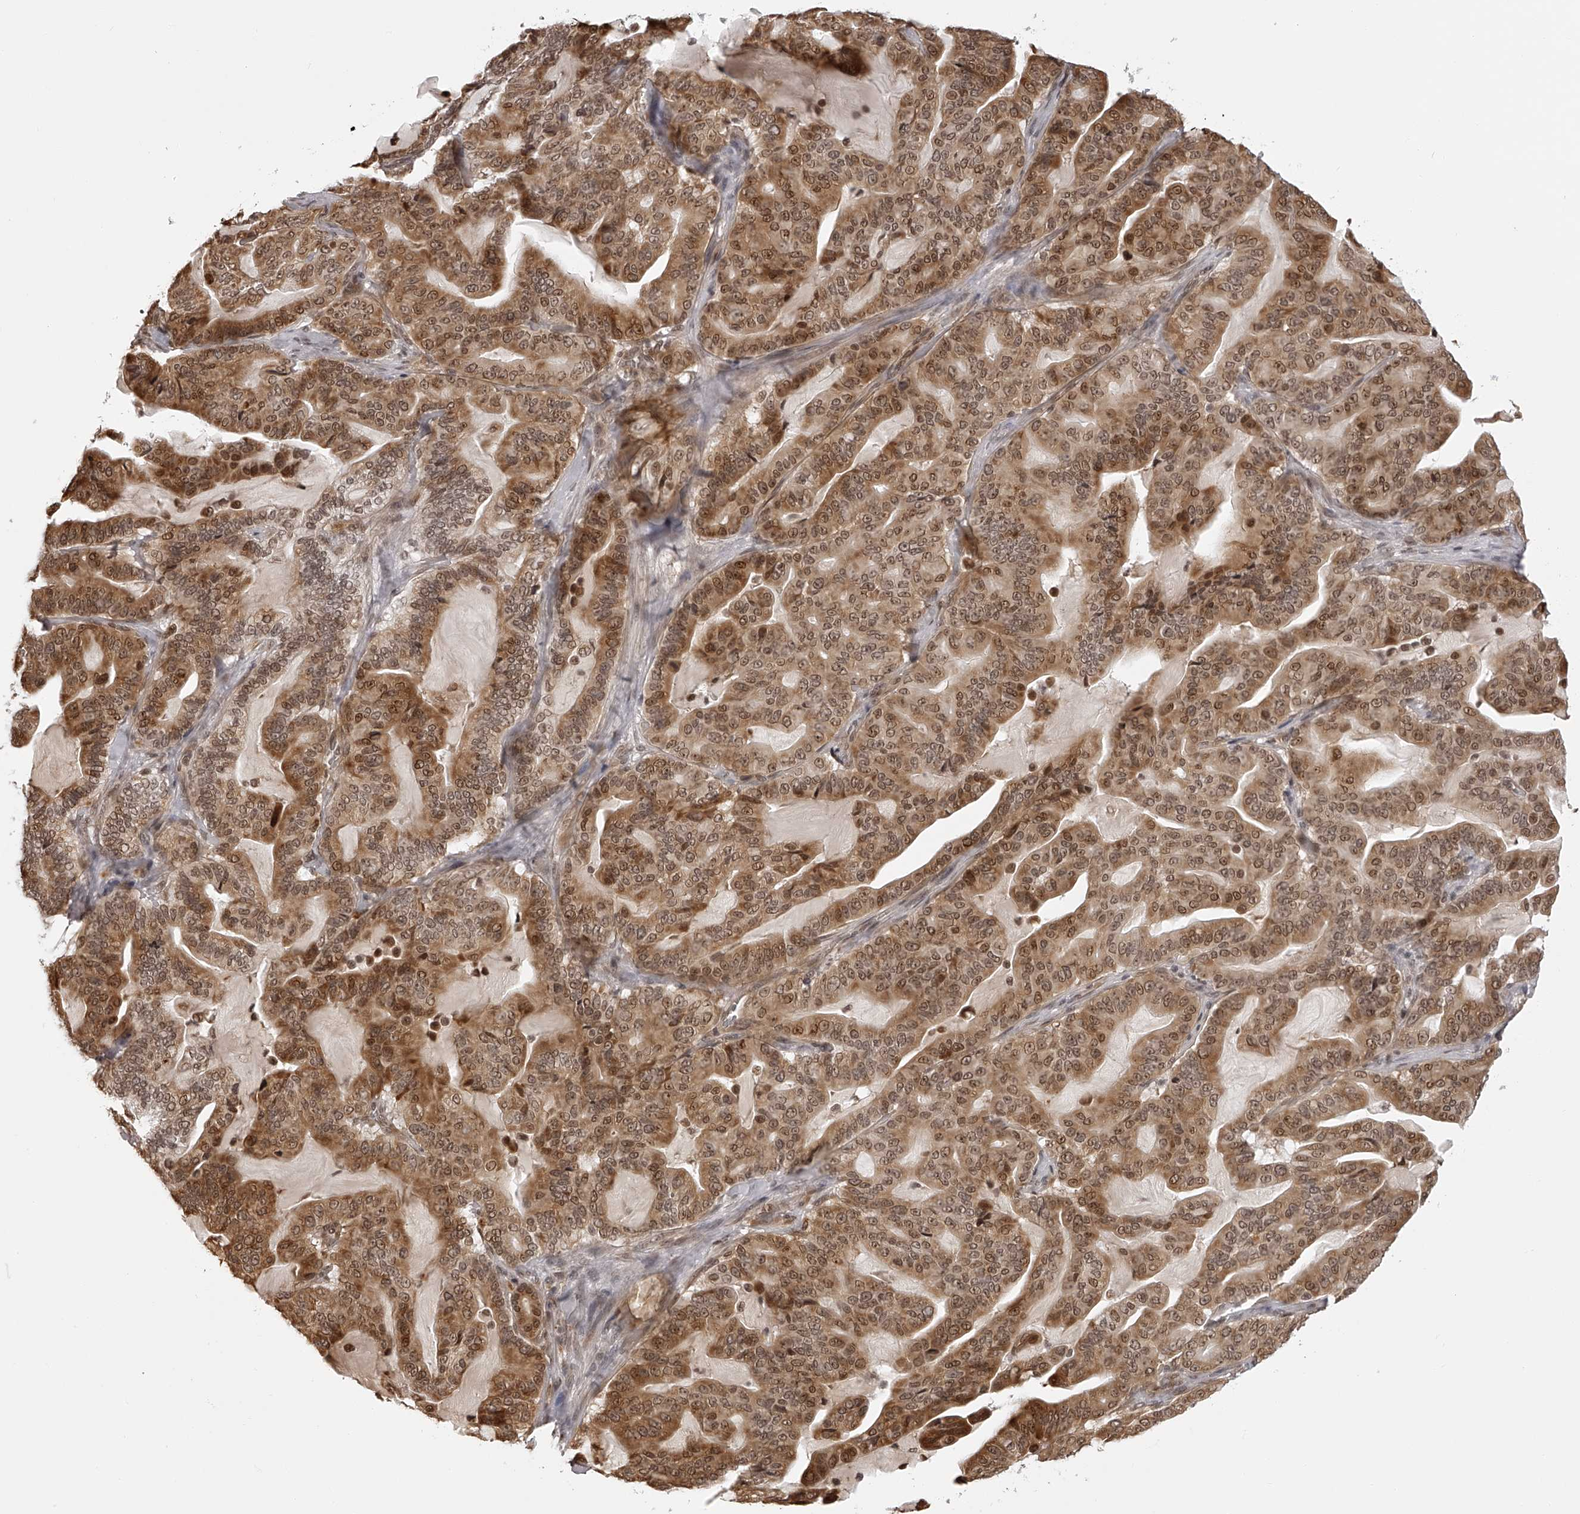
{"staining": {"intensity": "strong", "quantity": ">75%", "location": "cytoplasmic/membranous,nuclear"}, "tissue": "pancreatic cancer", "cell_type": "Tumor cells", "image_type": "cancer", "snomed": [{"axis": "morphology", "description": "Adenocarcinoma, NOS"}, {"axis": "topography", "description": "Pancreas"}], "caption": "About >75% of tumor cells in pancreatic adenocarcinoma exhibit strong cytoplasmic/membranous and nuclear protein positivity as visualized by brown immunohistochemical staining.", "gene": "ODF2L", "patient": {"sex": "male", "age": 63}}